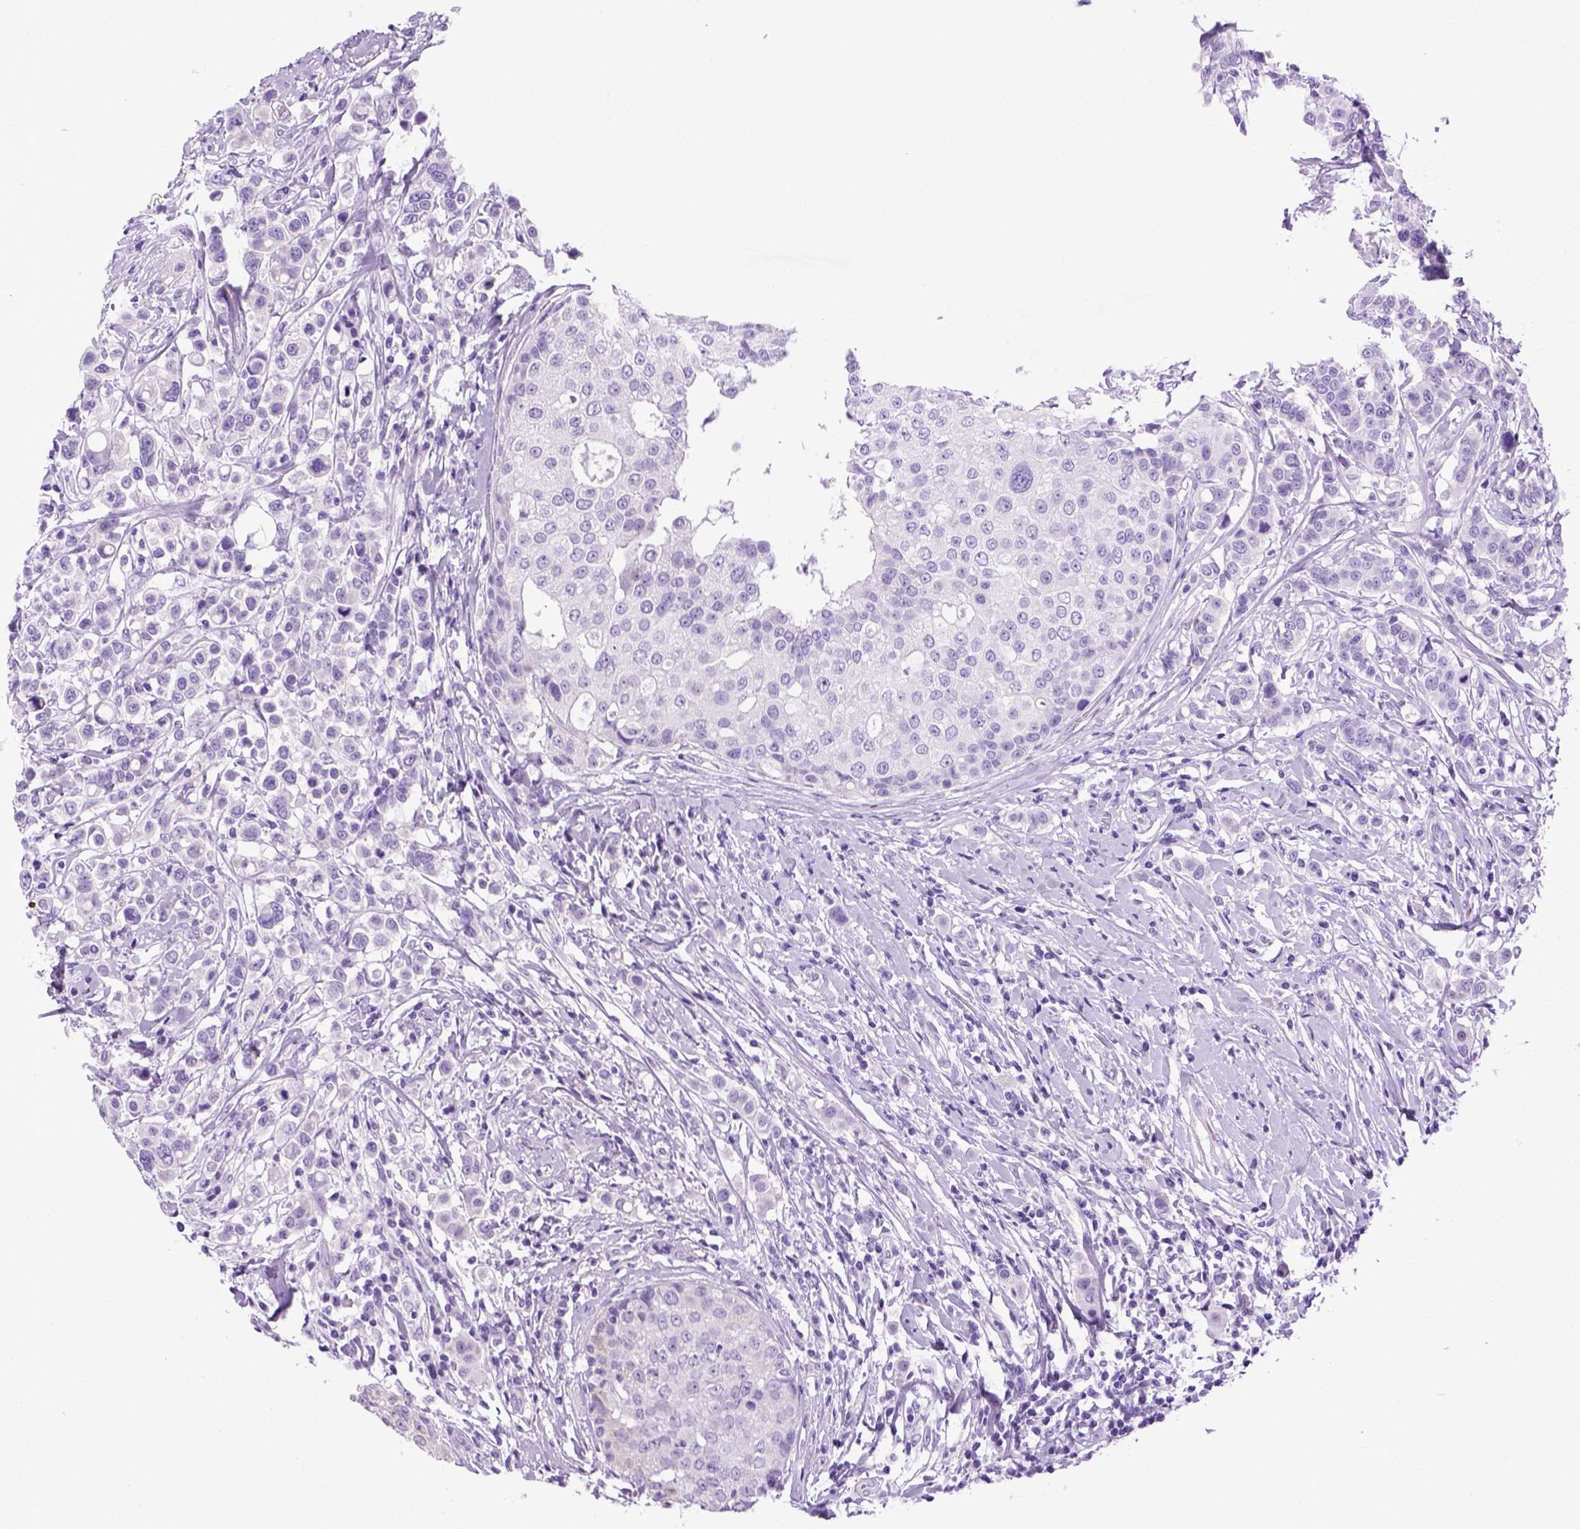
{"staining": {"intensity": "negative", "quantity": "none", "location": "none"}, "tissue": "breast cancer", "cell_type": "Tumor cells", "image_type": "cancer", "snomed": [{"axis": "morphology", "description": "Duct carcinoma"}, {"axis": "topography", "description": "Breast"}], "caption": "Tumor cells show no significant expression in breast cancer (infiltrating ductal carcinoma). (Stains: DAB IHC with hematoxylin counter stain, Microscopy: brightfield microscopy at high magnification).", "gene": "SGCG", "patient": {"sex": "female", "age": 27}}